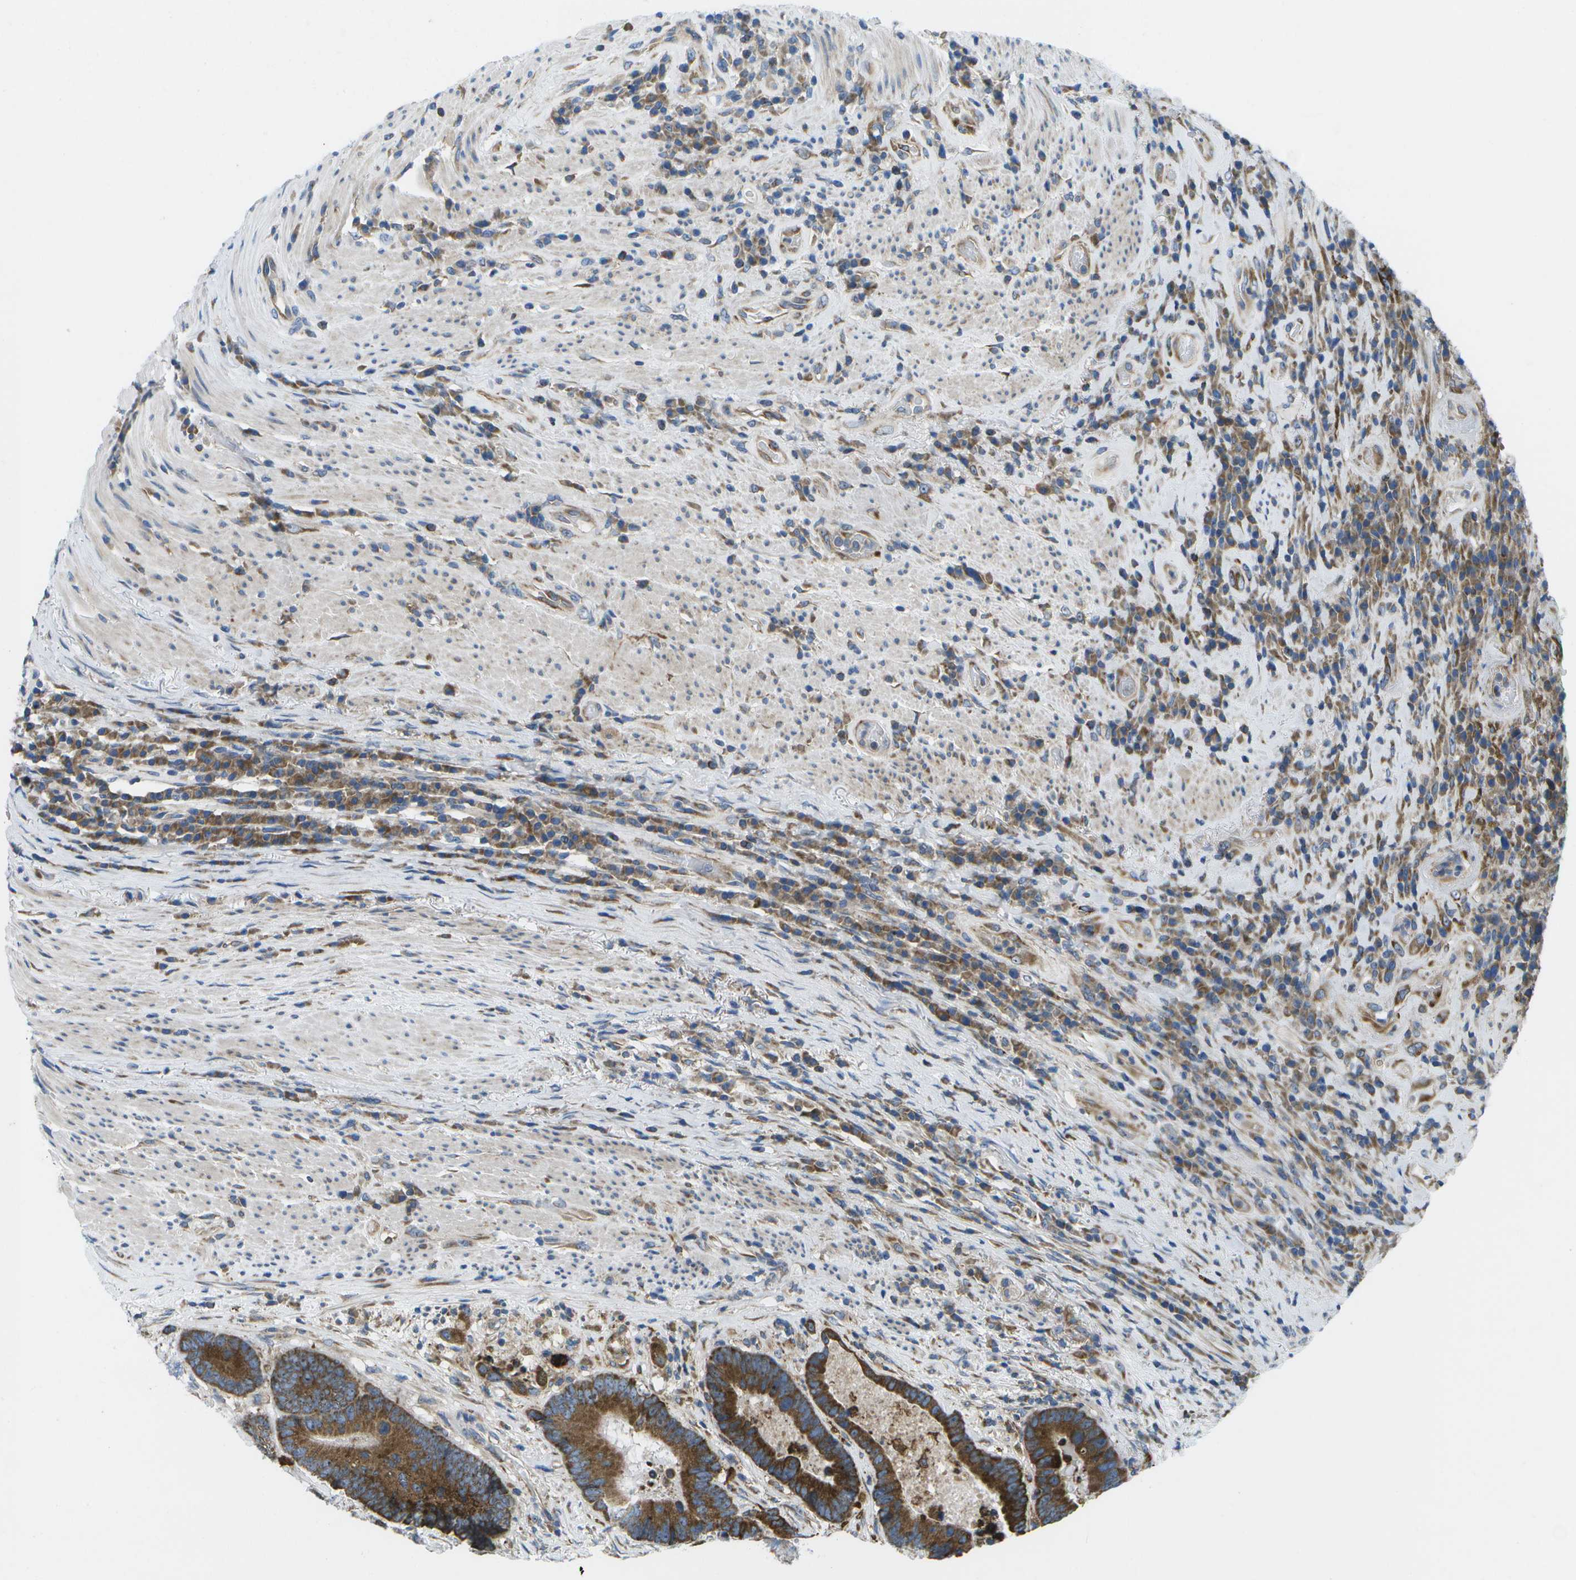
{"staining": {"intensity": "strong", "quantity": ">75%", "location": "cytoplasmic/membranous"}, "tissue": "colorectal cancer", "cell_type": "Tumor cells", "image_type": "cancer", "snomed": [{"axis": "morphology", "description": "Adenocarcinoma, NOS"}, {"axis": "topography", "description": "Rectum"}], "caption": "The micrograph demonstrates immunohistochemical staining of colorectal cancer (adenocarcinoma). There is strong cytoplasmic/membranous positivity is seen in approximately >75% of tumor cells.", "gene": "GDF5", "patient": {"sex": "male", "age": 51}}